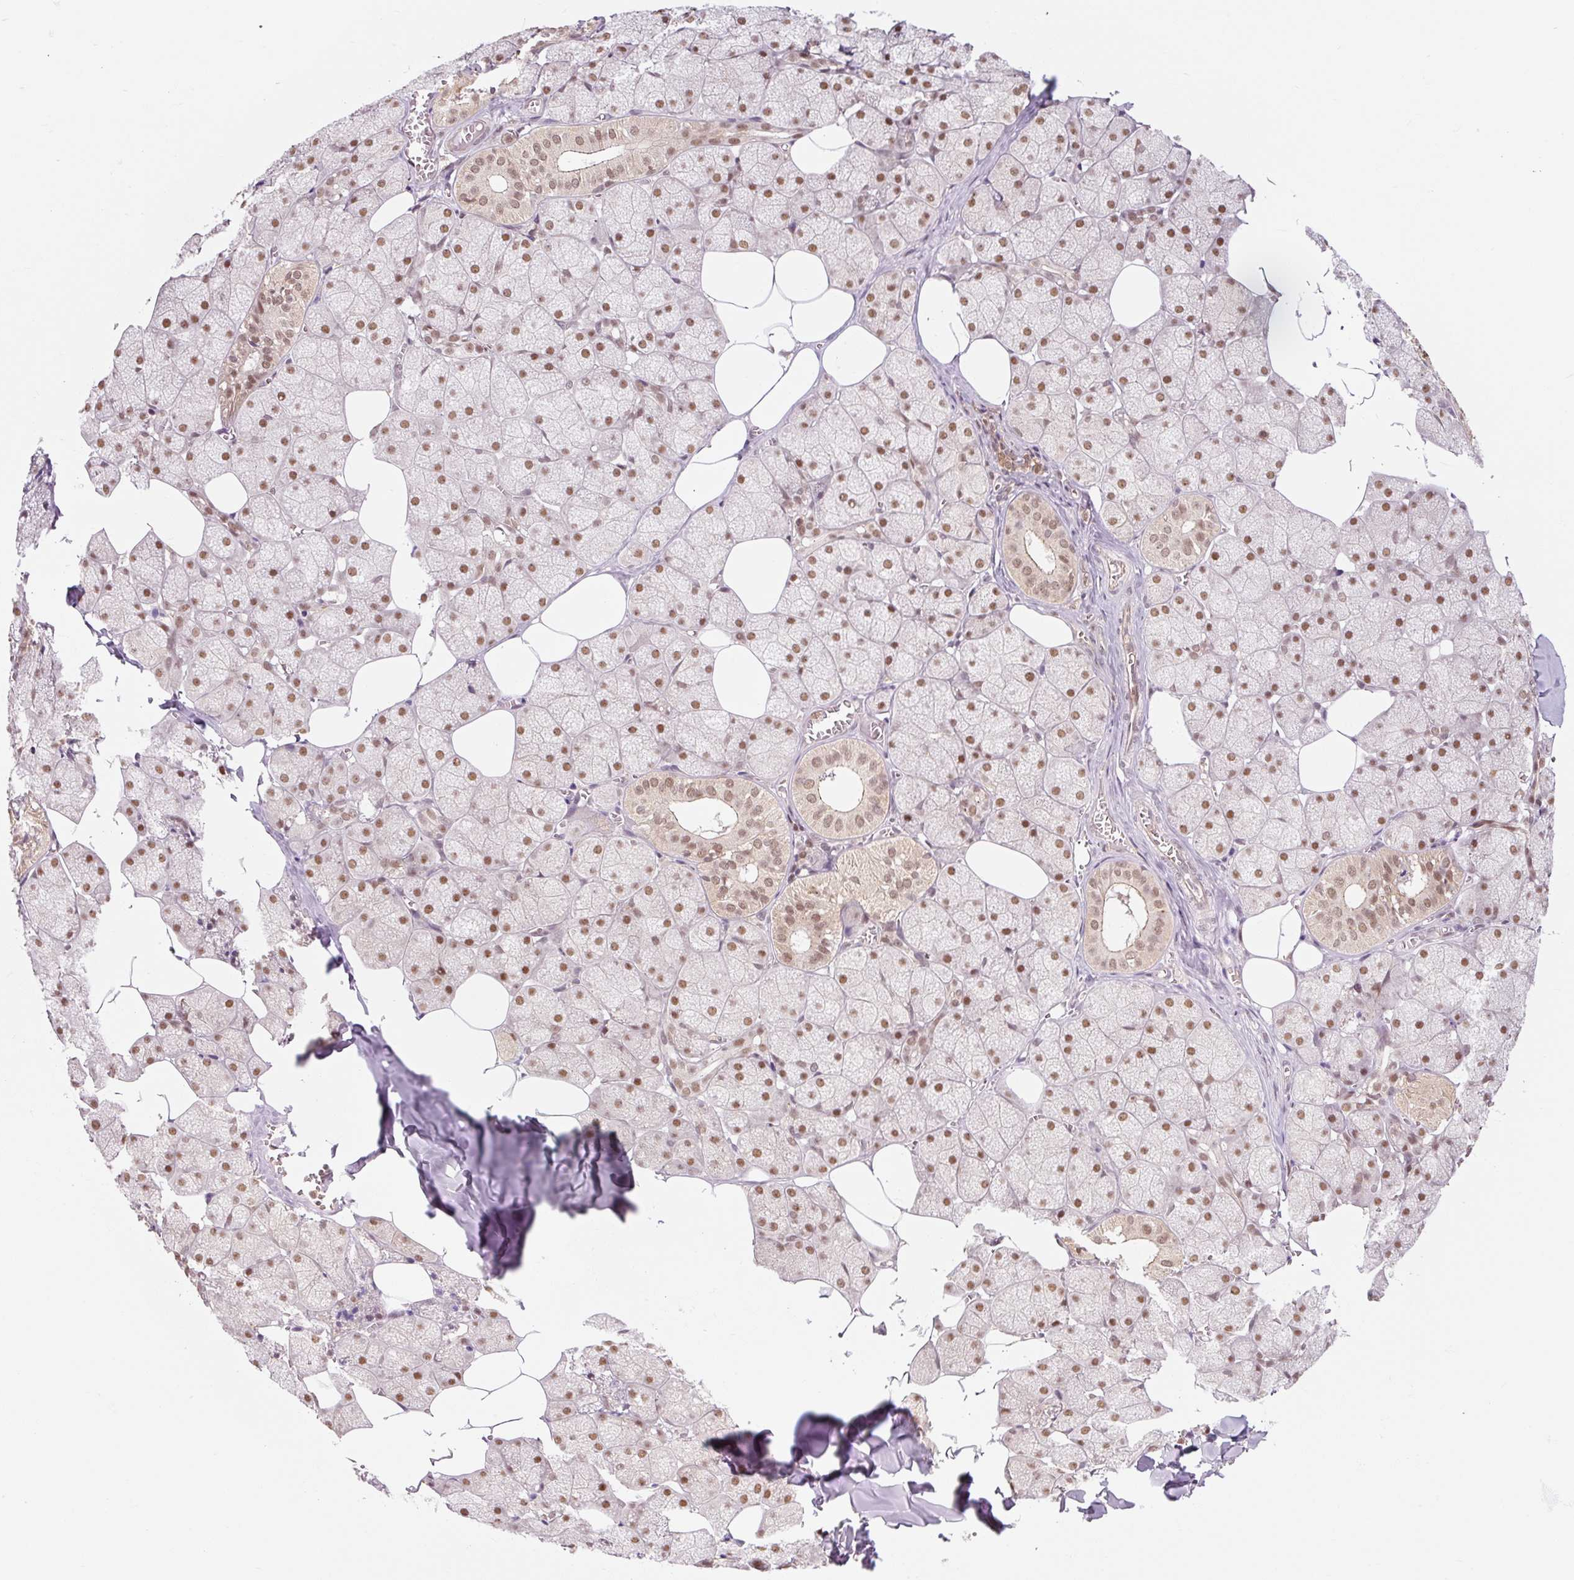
{"staining": {"intensity": "moderate", "quantity": ">75%", "location": "cytoplasmic/membranous,nuclear"}, "tissue": "salivary gland", "cell_type": "Glandular cells", "image_type": "normal", "snomed": [{"axis": "morphology", "description": "Normal tissue, NOS"}, {"axis": "topography", "description": "Salivary gland"}, {"axis": "topography", "description": "Peripheral nerve tissue"}], "caption": "Moderate cytoplasmic/membranous,nuclear expression for a protein is seen in about >75% of glandular cells of unremarkable salivary gland using immunohistochemistry (IHC).", "gene": "CSTF1", "patient": {"sex": "male", "age": 38}}